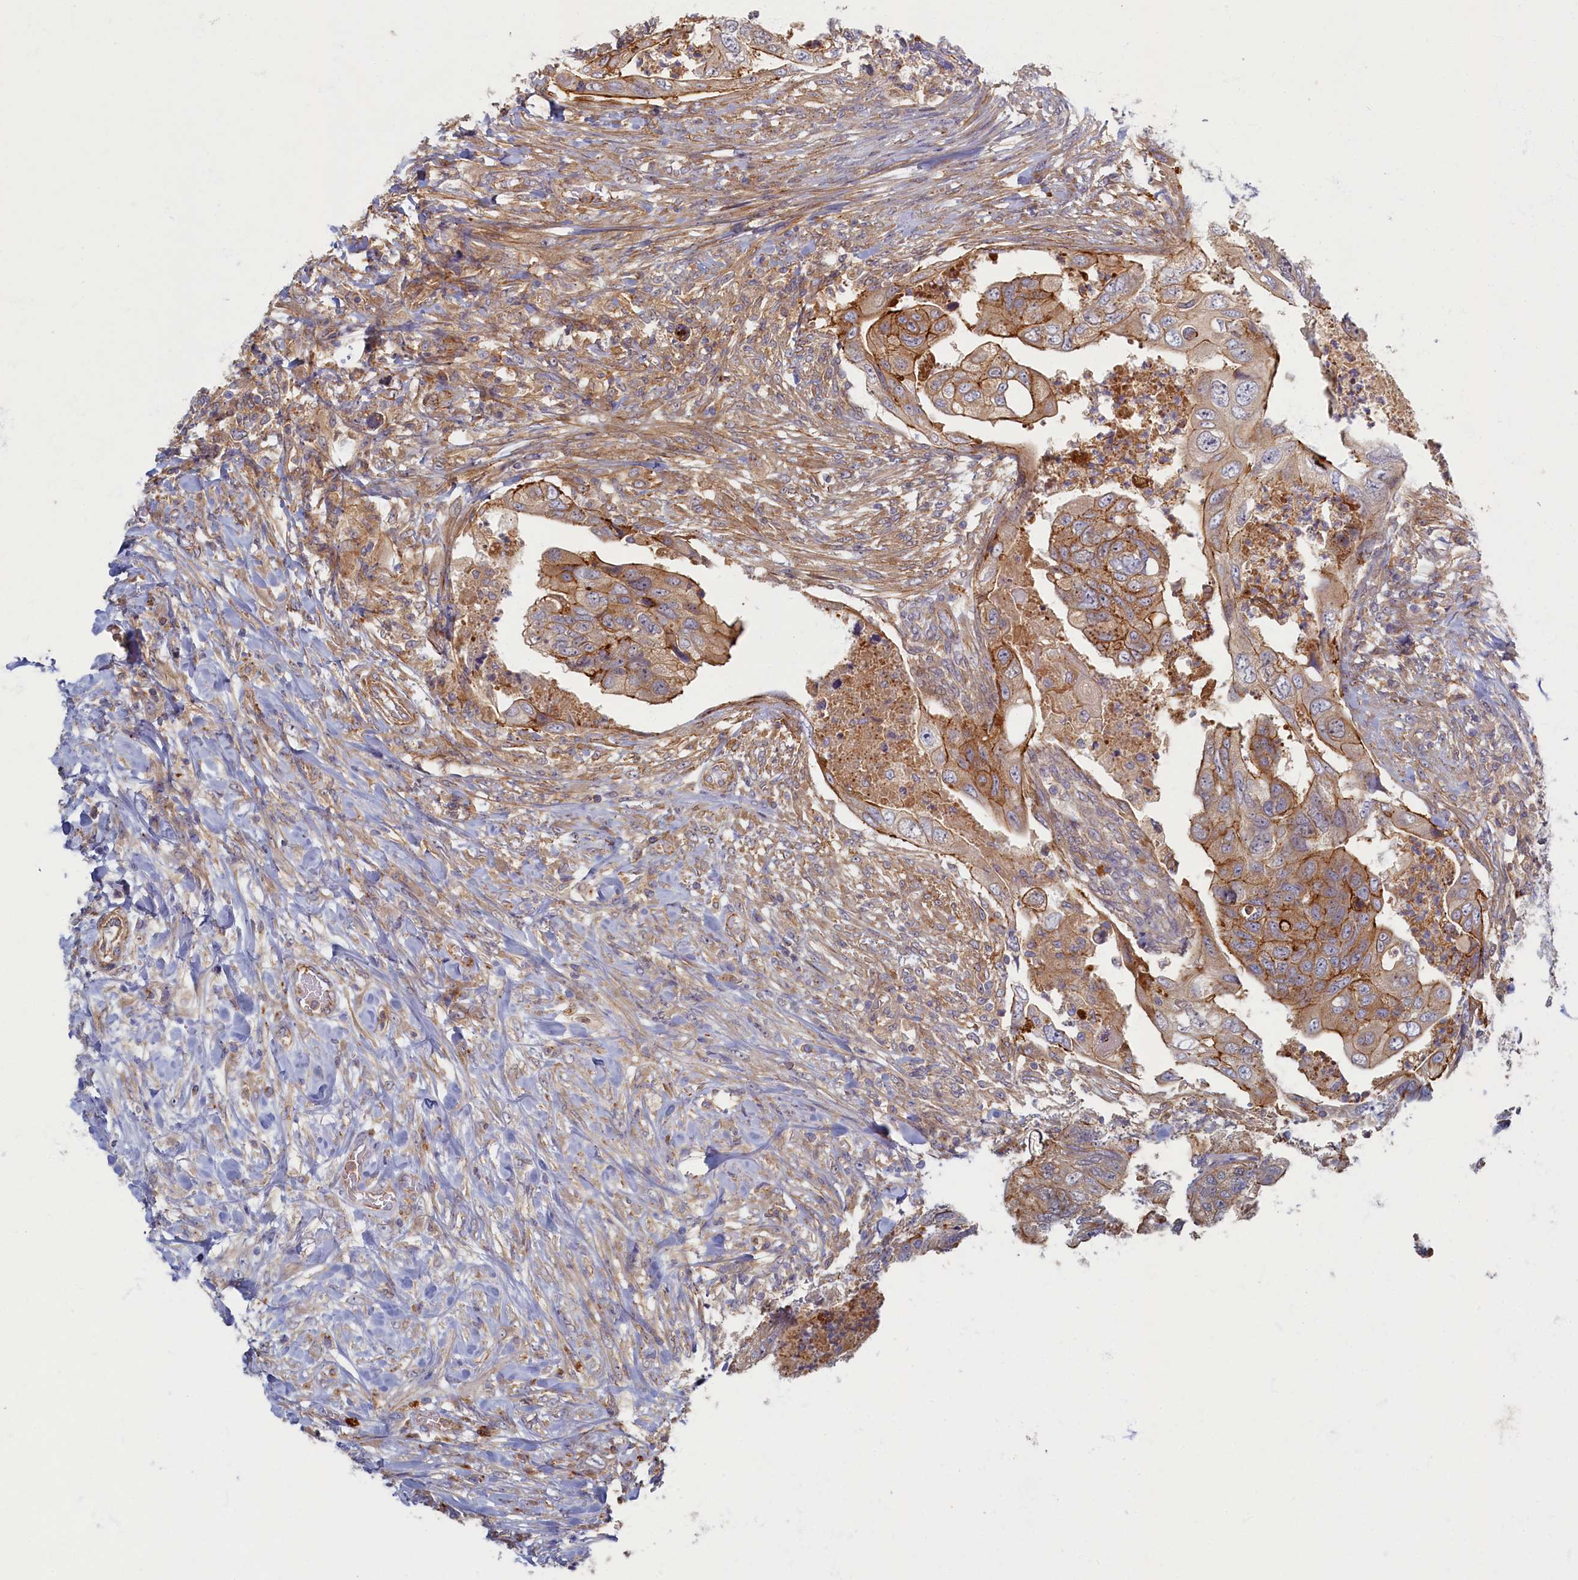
{"staining": {"intensity": "moderate", "quantity": "<25%", "location": "cytoplasmic/membranous"}, "tissue": "colorectal cancer", "cell_type": "Tumor cells", "image_type": "cancer", "snomed": [{"axis": "morphology", "description": "Adenocarcinoma, NOS"}, {"axis": "topography", "description": "Rectum"}], "caption": "Protein analysis of colorectal cancer (adenocarcinoma) tissue displays moderate cytoplasmic/membranous positivity in approximately <25% of tumor cells.", "gene": "PSMG2", "patient": {"sex": "male", "age": 63}}